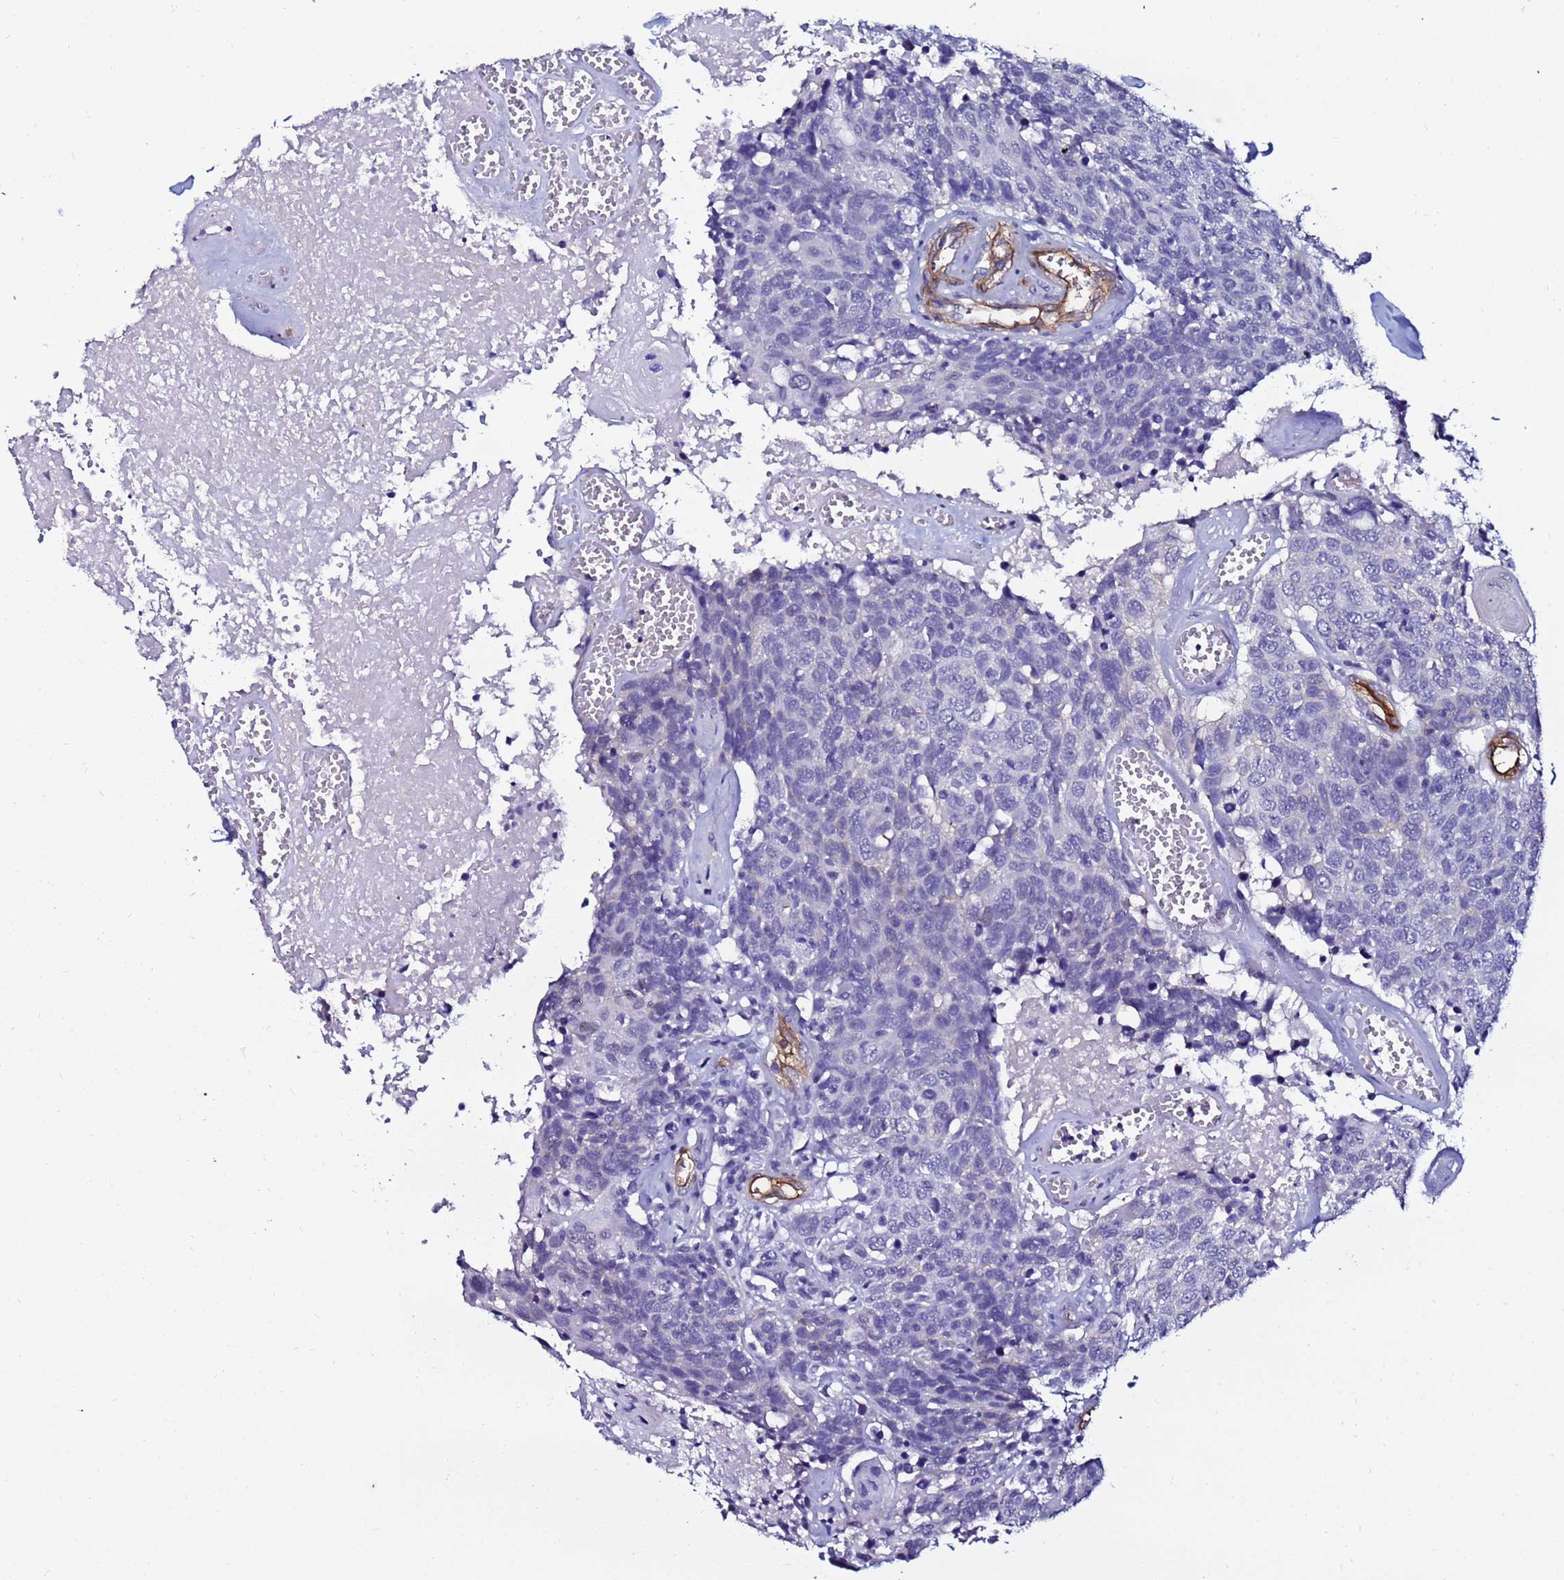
{"staining": {"intensity": "negative", "quantity": "none", "location": "none"}, "tissue": "head and neck cancer", "cell_type": "Tumor cells", "image_type": "cancer", "snomed": [{"axis": "morphology", "description": "Squamous cell carcinoma, NOS"}, {"axis": "topography", "description": "Head-Neck"}], "caption": "Immunohistochemistry (IHC) histopathology image of human head and neck cancer (squamous cell carcinoma) stained for a protein (brown), which reveals no positivity in tumor cells.", "gene": "DEFB104A", "patient": {"sex": "male", "age": 66}}